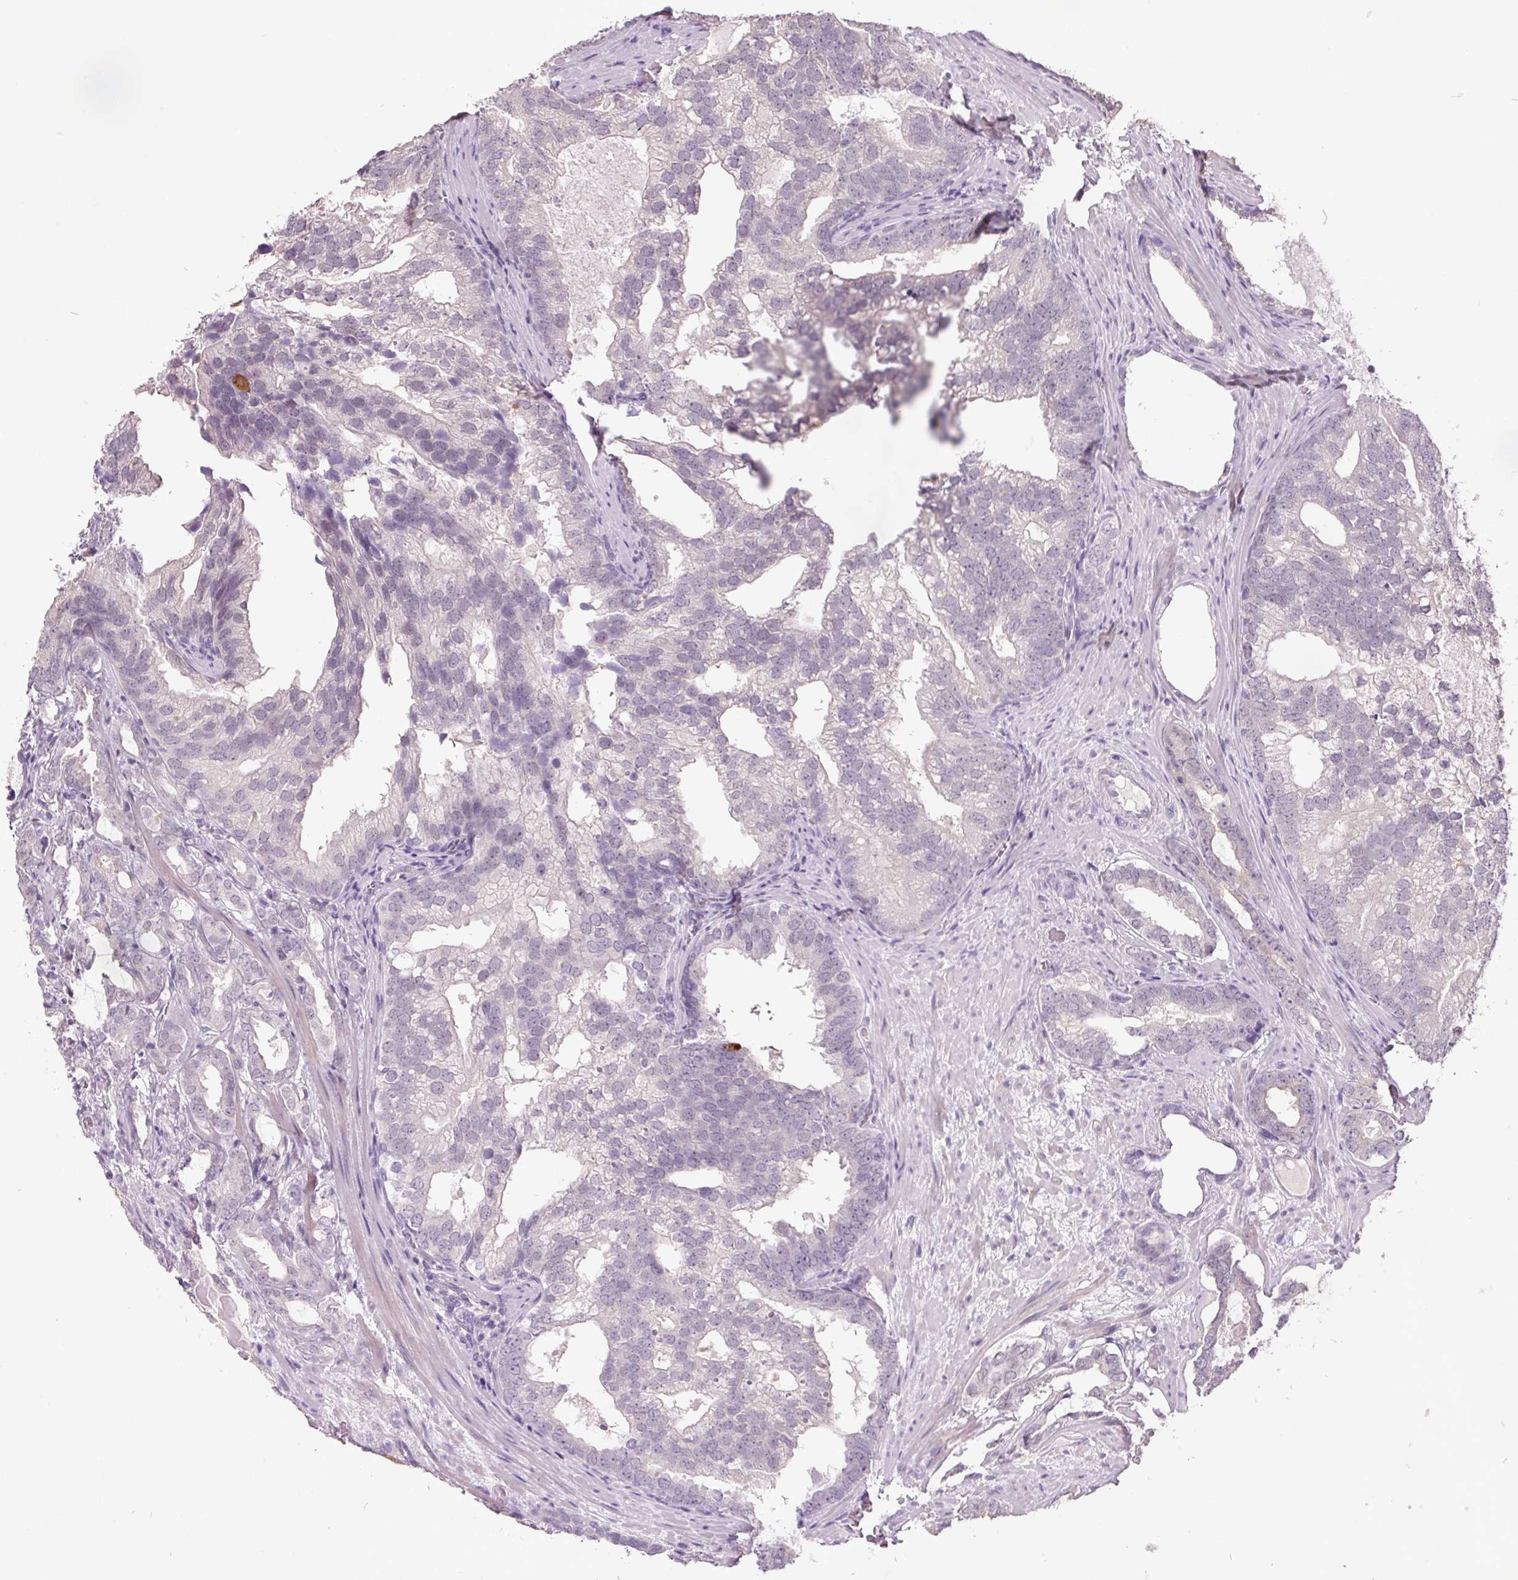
{"staining": {"intensity": "negative", "quantity": "none", "location": "none"}, "tissue": "prostate cancer", "cell_type": "Tumor cells", "image_type": "cancer", "snomed": [{"axis": "morphology", "description": "Adenocarcinoma, High grade"}, {"axis": "topography", "description": "Prostate"}], "caption": "A histopathology image of prostate adenocarcinoma (high-grade) stained for a protein displays no brown staining in tumor cells. (Stains: DAB immunohistochemistry (IHC) with hematoxylin counter stain, Microscopy: brightfield microscopy at high magnification).", "gene": "C2orf16", "patient": {"sex": "male", "age": 75}}